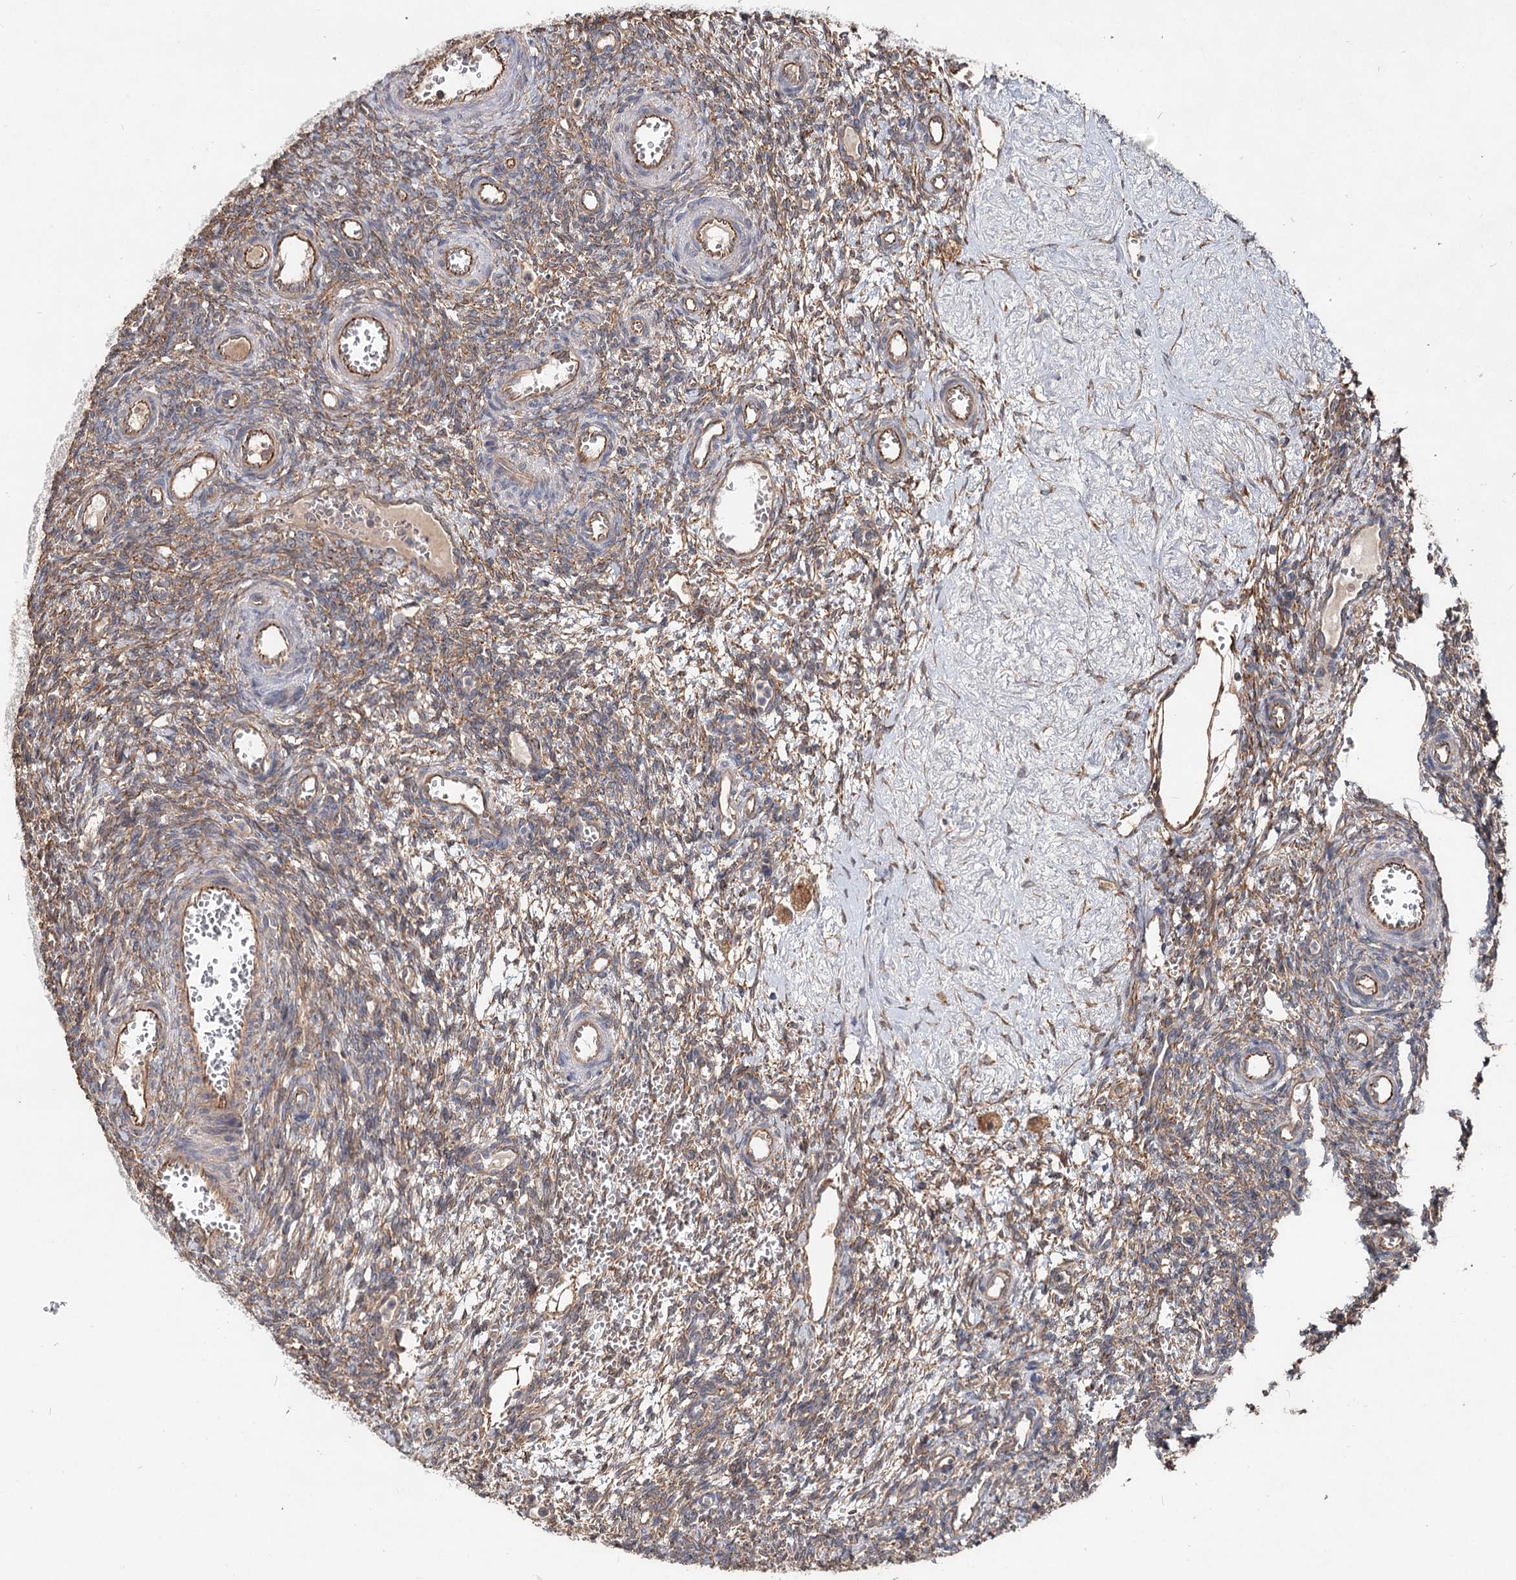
{"staining": {"intensity": "weak", "quantity": "<25%", "location": "cytoplasmic/membranous"}, "tissue": "ovary", "cell_type": "Ovarian stroma cells", "image_type": "normal", "snomed": [{"axis": "morphology", "description": "Normal tissue, NOS"}, {"axis": "topography", "description": "Ovary"}], "caption": "The micrograph reveals no staining of ovarian stroma cells in normal ovary. The staining was performed using DAB (3,3'-diaminobenzidine) to visualize the protein expression in brown, while the nuclei were stained in blue with hematoxylin (Magnification: 20x).", "gene": "SPART", "patient": {"sex": "female", "age": 39}}